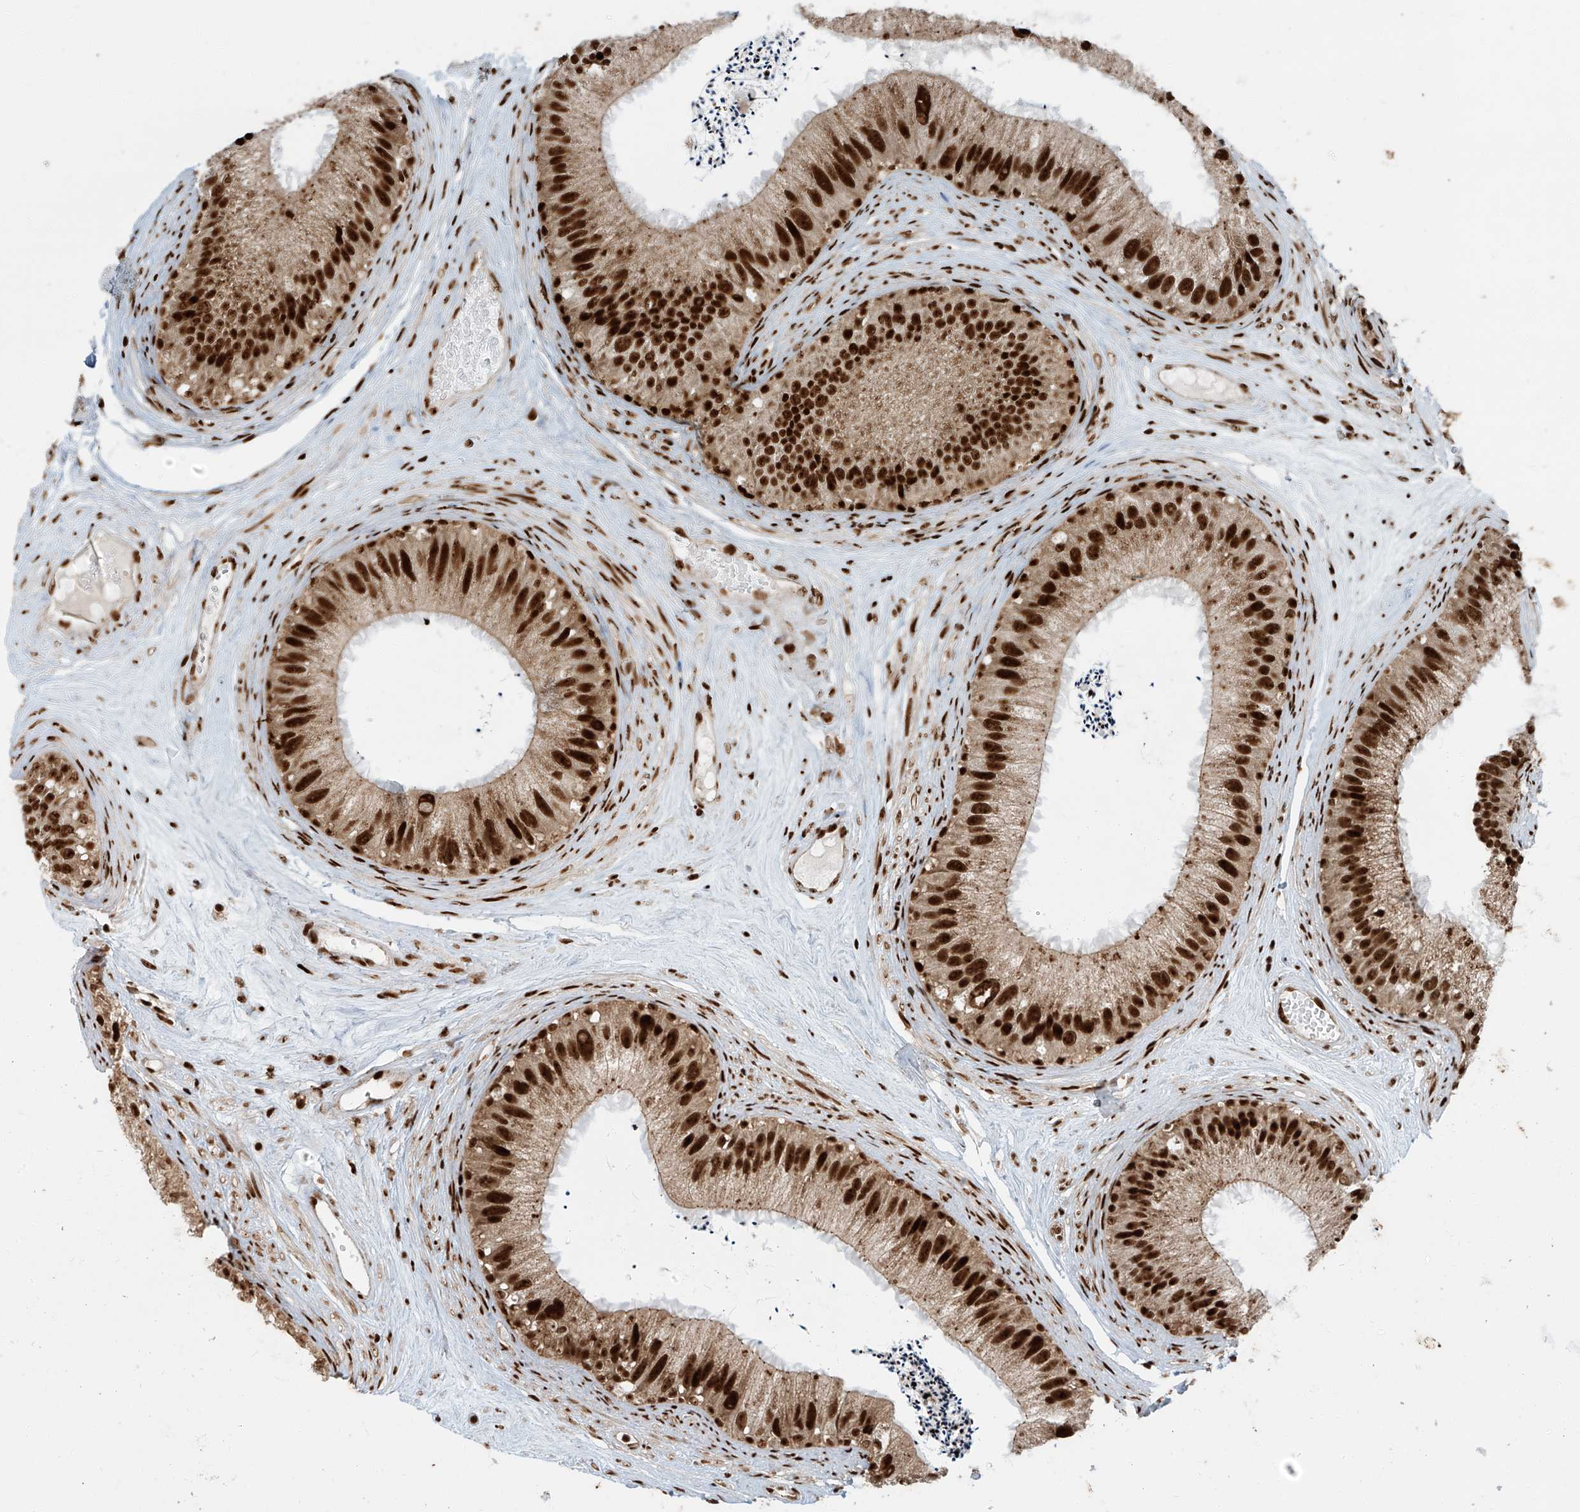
{"staining": {"intensity": "strong", "quantity": ">75%", "location": "nuclear"}, "tissue": "epididymis", "cell_type": "Glandular cells", "image_type": "normal", "snomed": [{"axis": "morphology", "description": "Normal tissue, NOS"}, {"axis": "topography", "description": "Epididymis"}], "caption": "IHC photomicrograph of normal epididymis: epididymis stained using immunohistochemistry (IHC) displays high levels of strong protein expression localized specifically in the nuclear of glandular cells, appearing as a nuclear brown color.", "gene": "FAM193B", "patient": {"sex": "male", "age": 77}}